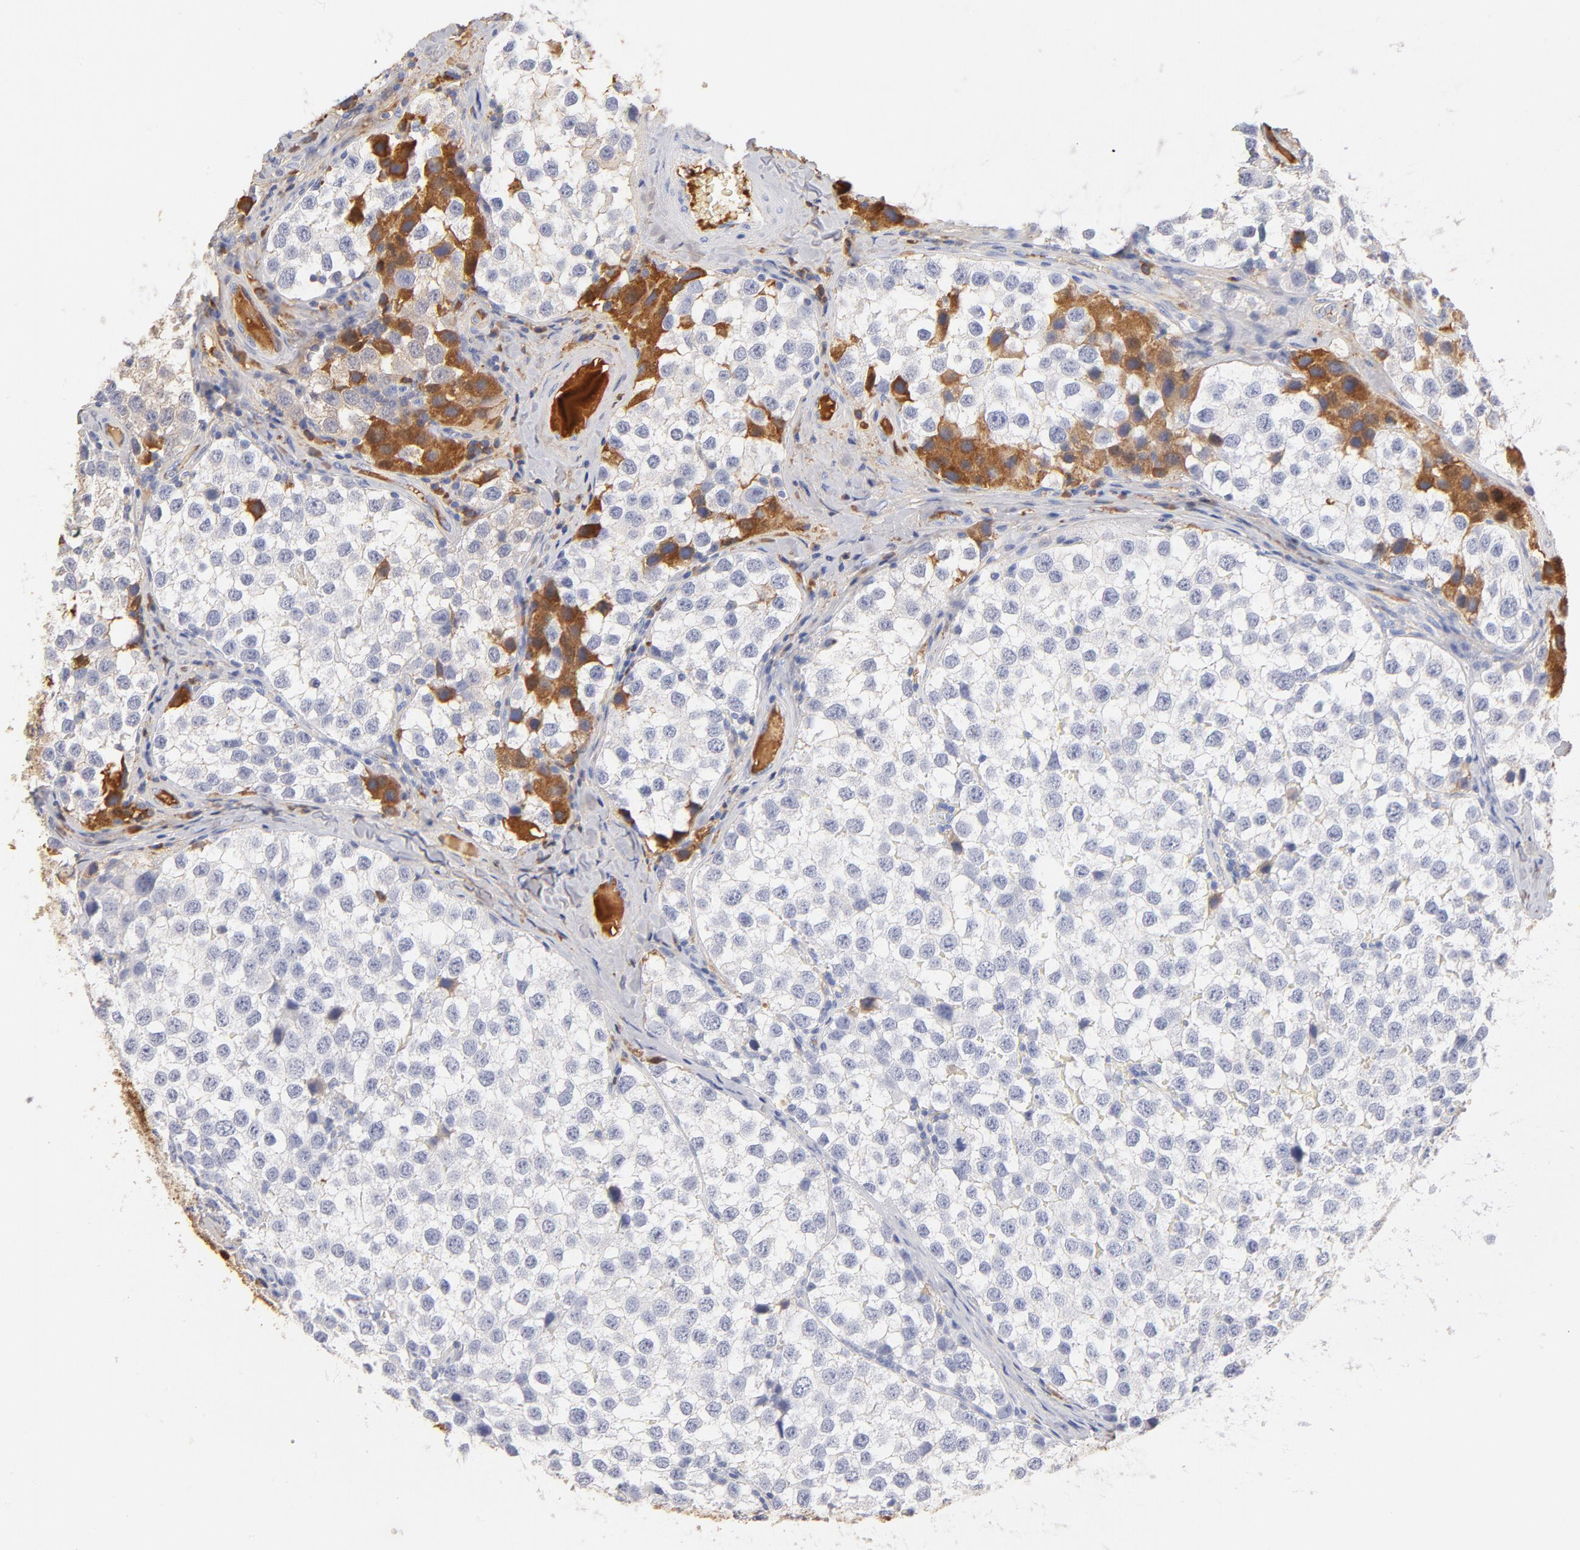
{"staining": {"intensity": "negative", "quantity": "none", "location": "none"}, "tissue": "testis cancer", "cell_type": "Tumor cells", "image_type": "cancer", "snomed": [{"axis": "morphology", "description": "Seminoma, NOS"}, {"axis": "topography", "description": "Testis"}], "caption": "Tumor cells are negative for brown protein staining in seminoma (testis). The staining was performed using DAB to visualize the protein expression in brown, while the nuclei were stained in blue with hematoxylin (Magnification: 20x).", "gene": "C3", "patient": {"sex": "male", "age": 39}}